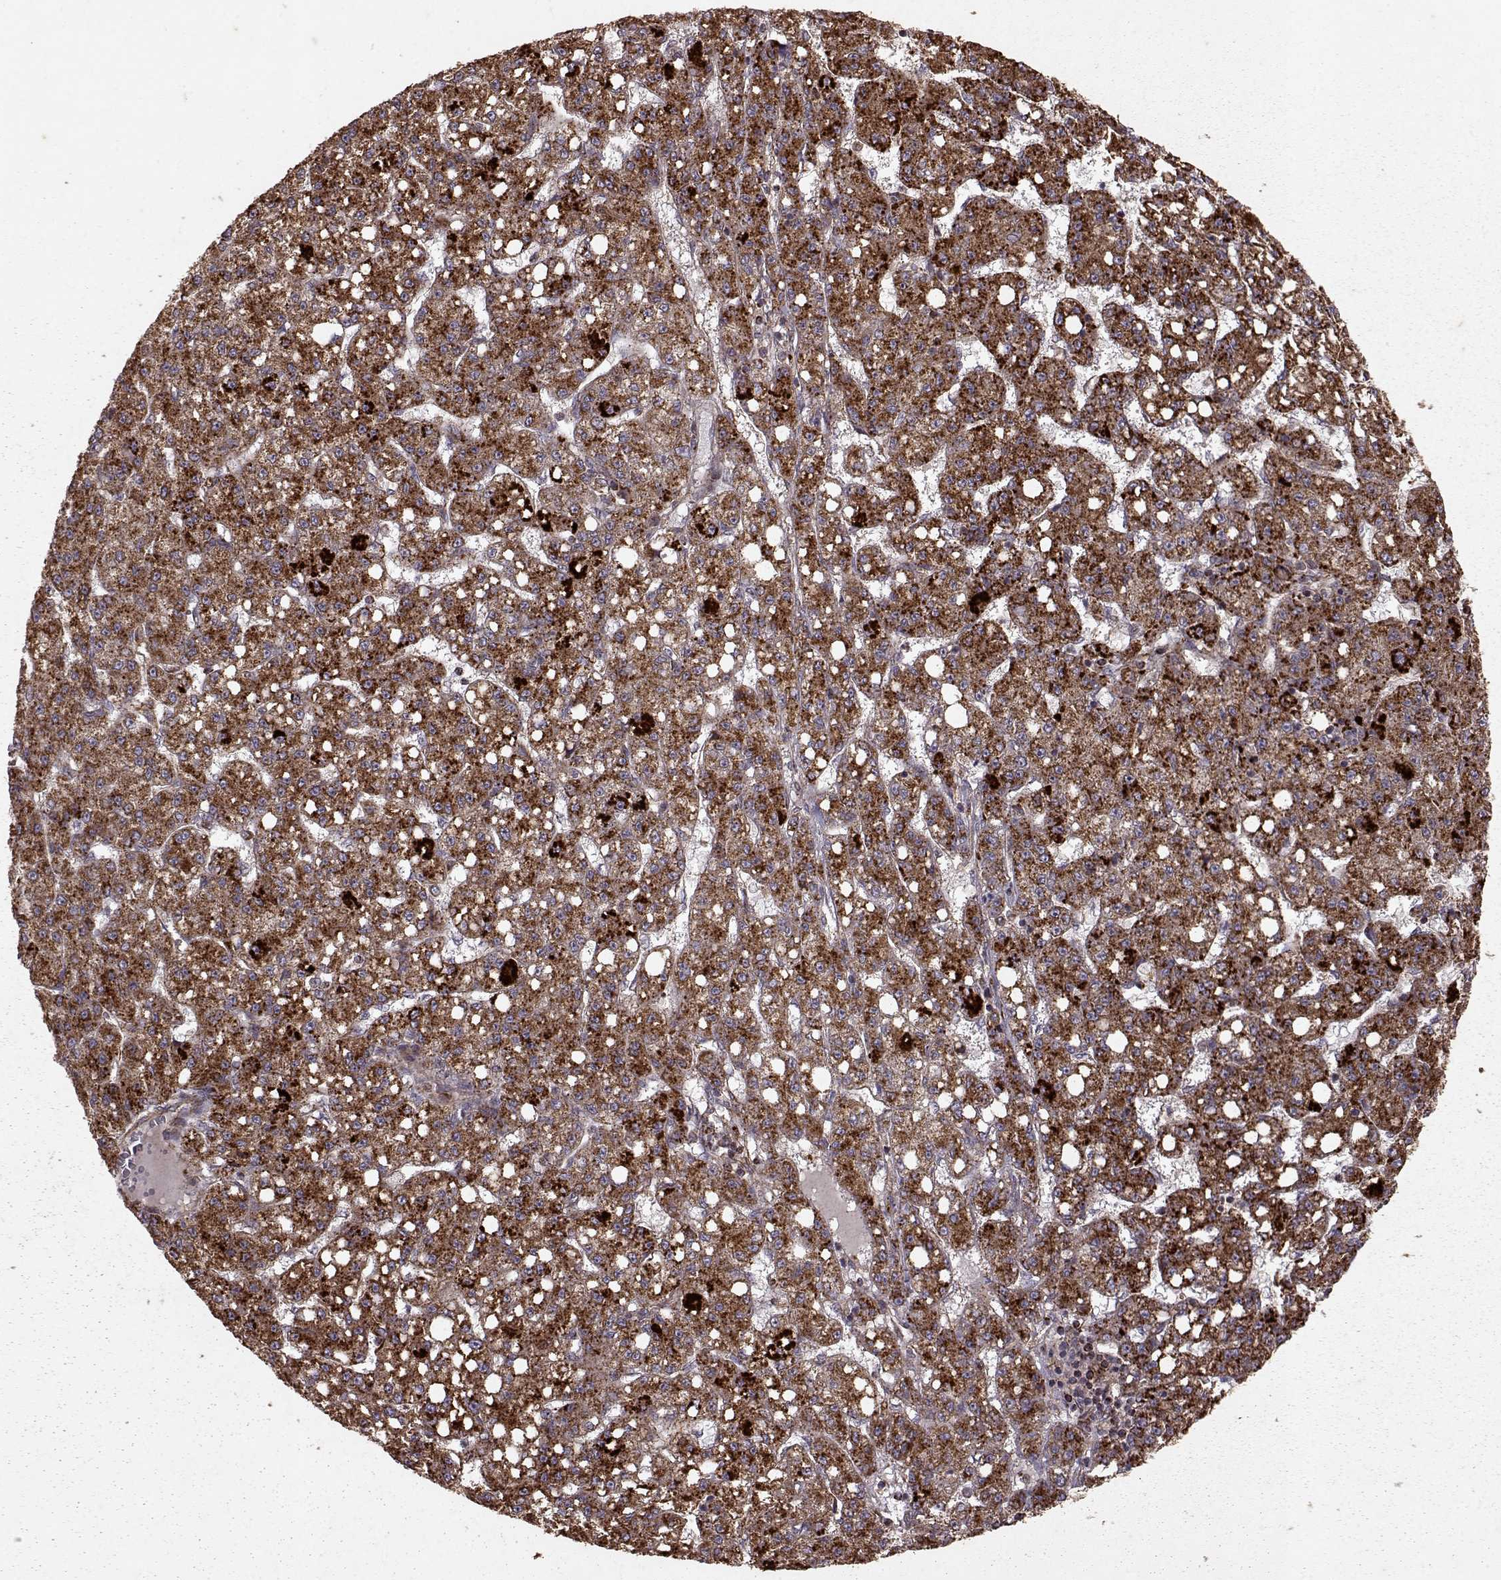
{"staining": {"intensity": "strong", "quantity": ">75%", "location": "cytoplasmic/membranous"}, "tissue": "liver cancer", "cell_type": "Tumor cells", "image_type": "cancer", "snomed": [{"axis": "morphology", "description": "Carcinoma, Hepatocellular, NOS"}, {"axis": "topography", "description": "Liver"}], "caption": "The immunohistochemical stain shows strong cytoplasmic/membranous expression in tumor cells of liver cancer (hepatocellular carcinoma) tissue.", "gene": "FXN", "patient": {"sex": "female", "age": 65}}